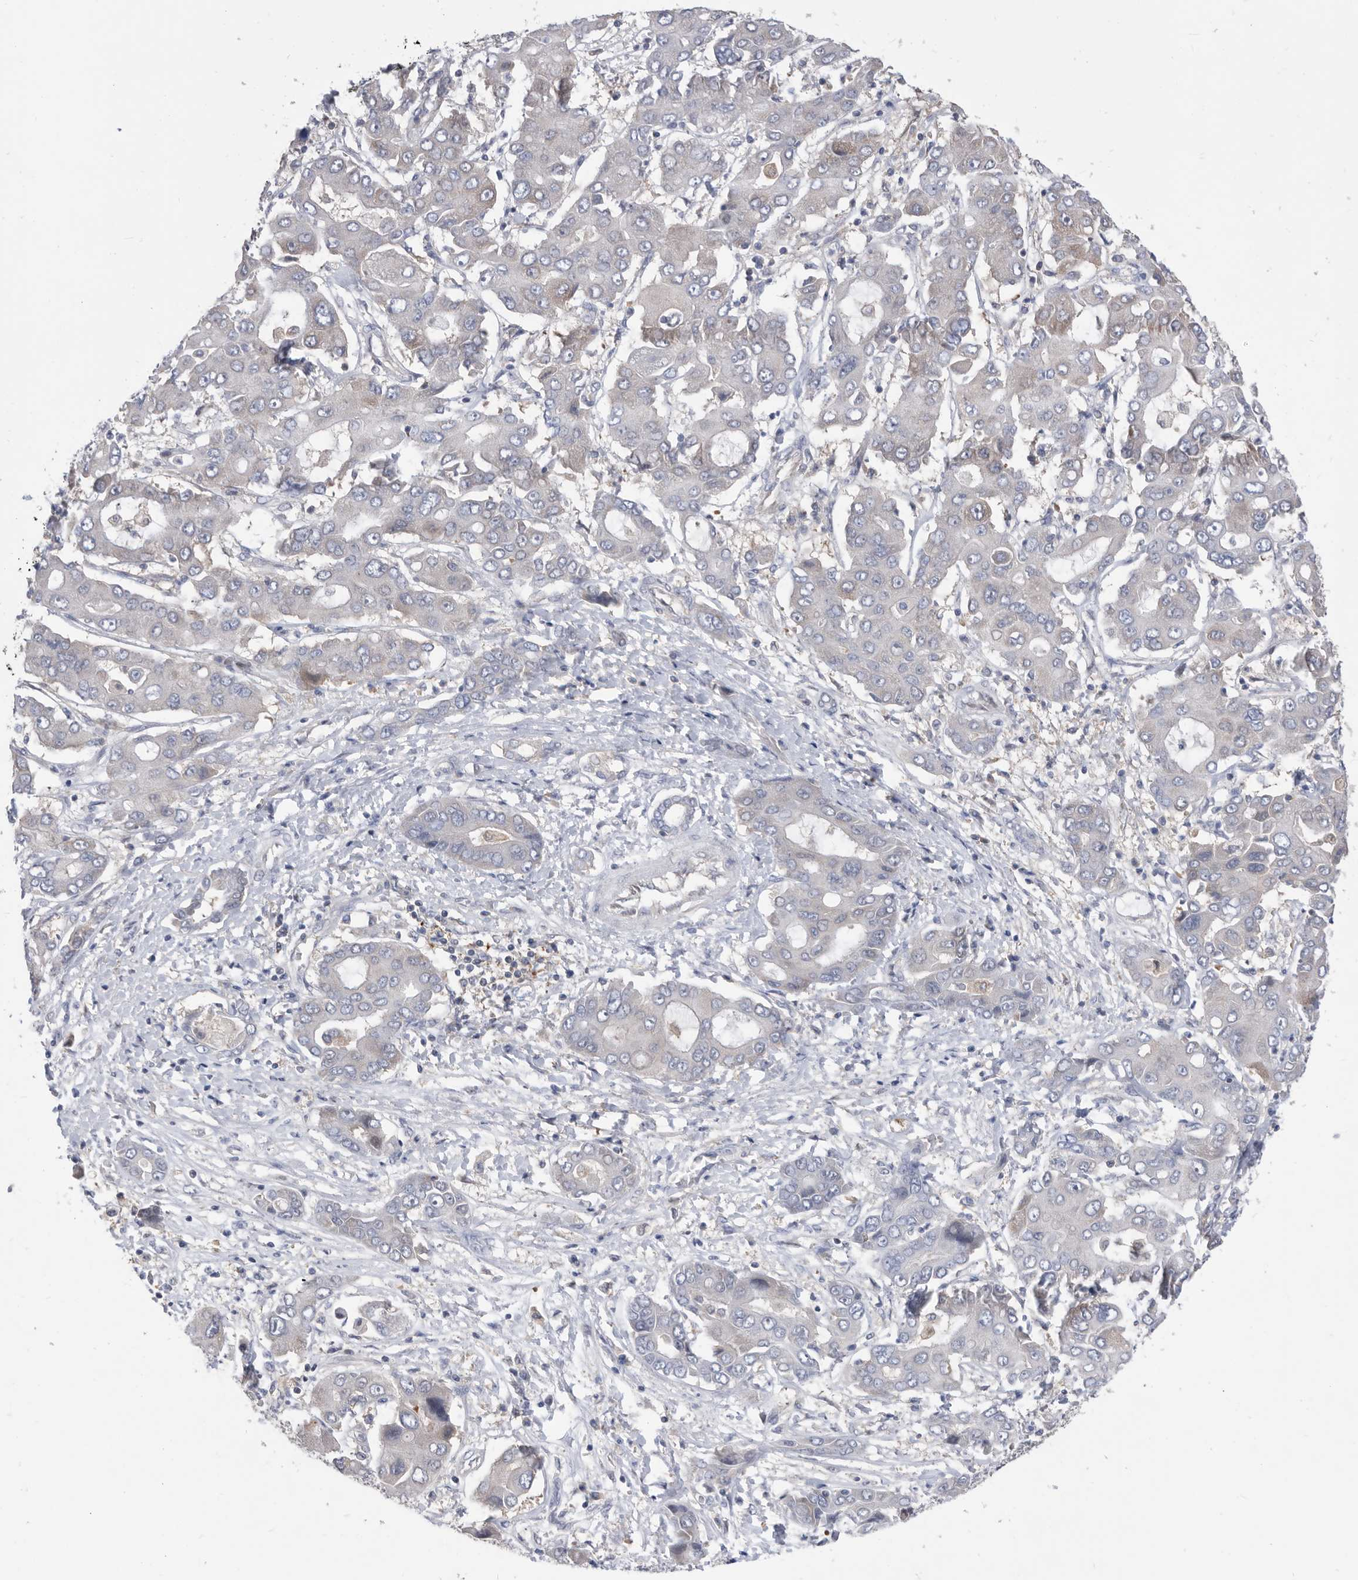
{"staining": {"intensity": "negative", "quantity": "none", "location": "none"}, "tissue": "liver cancer", "cell_type": "Tumor cells", "image_type": "cancer", "snomed": [{"axis": "morphology", "description": "Cholangiocarcinoma"}, {"axis": "topography", "description": "Liver"}], "caption": "Liver cholangiocarcinoma was stained to show a protein in brown. There is no significant expression in tumor cells.", "gene": "CCT4", "patient": {"sex": "male", "age": 67}}